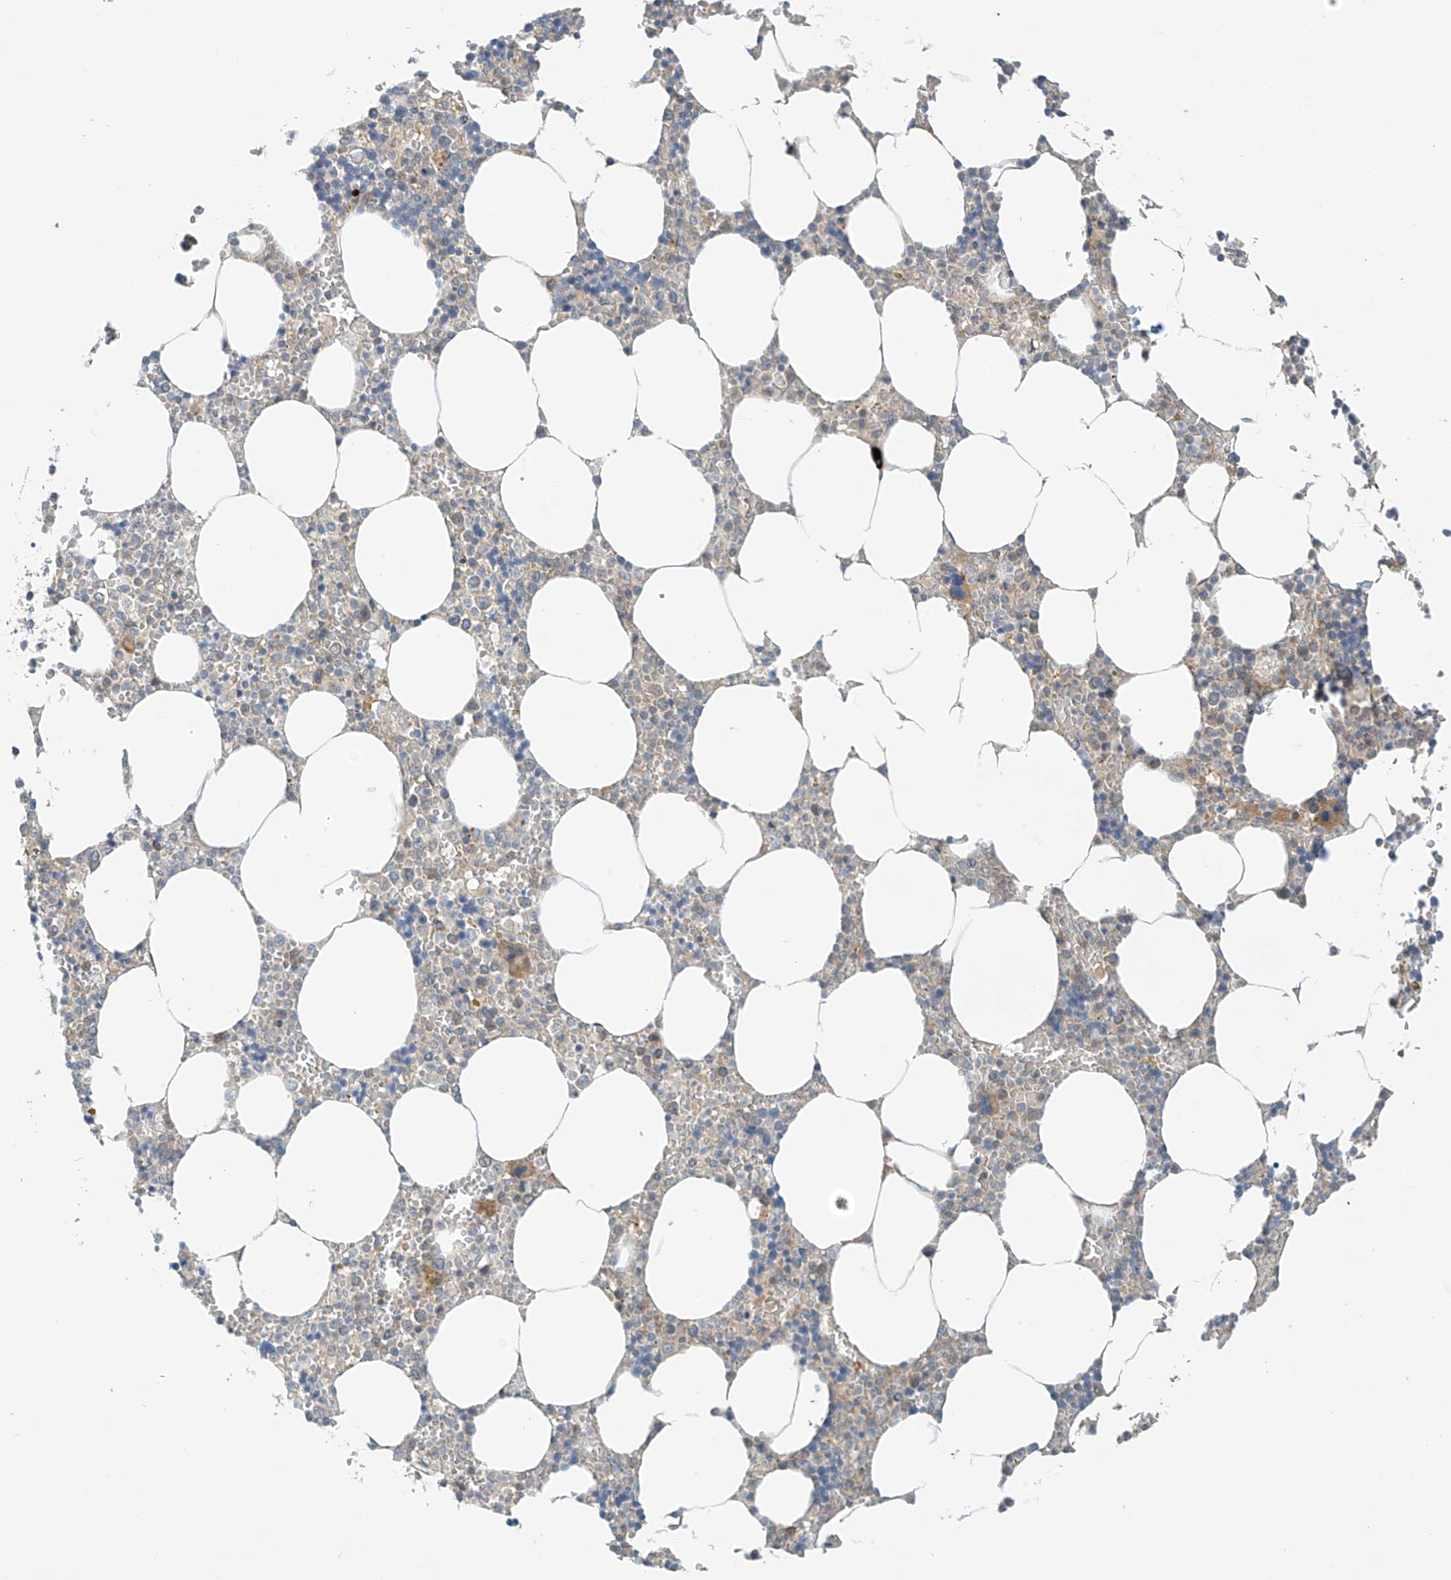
{"staining": {"intensity": "moderate", "quantity": "<25%", "location": "cytoplasmic/membranous"}, "tissue": "bone marrow", "cell_type": "Hematopoietic cells", "image_type": "normal", "snomed": [{"axis": "morphology", "description": "Normal tissue, NOS"}, {"axis": "topography", "description": "Bone marrow"}], "caption": "Unremarkable bone marrow was stained to show a protein in brown. There is low levels of moderate cytoplasmic/membranous positivity in about <25% of hematopoietic cells.", "gene": "FSD1L", "patient": {"sex": "male", "age": 70}}